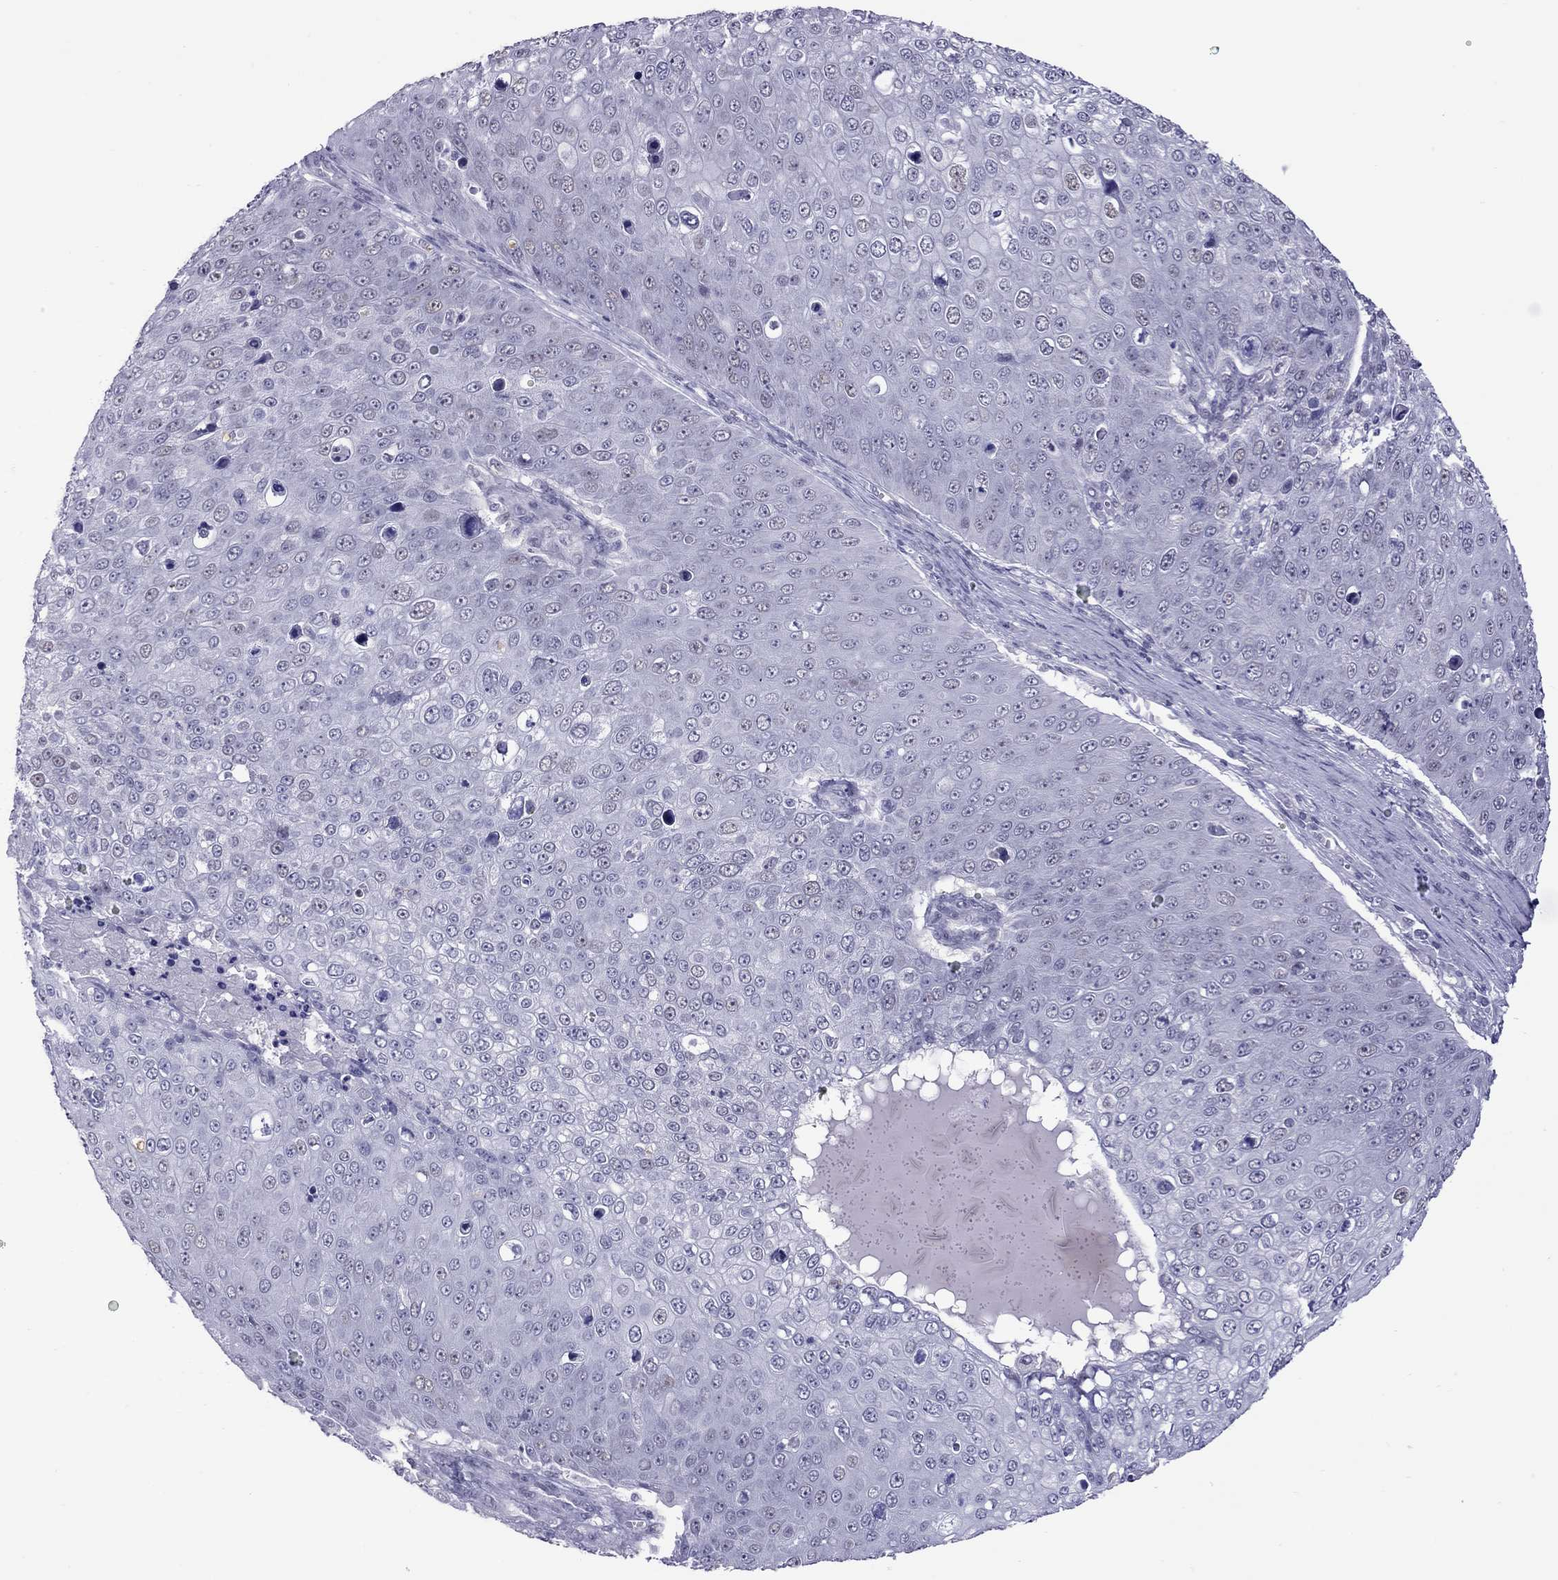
{"staining": {"intensity": "negative", "quantity": "none", "location": "none"}, "tissue": "skin cancer", "cell_type": "Tumor cells", "image_type": "cancer", "snomed": [{"axis": "morphology", "description": "Squamous cell carcinoma, NOS"}, {"axis": "topography", "description": "Skin"}], "caption": "Tumor cells show no significant protein expression in skin cancer (squamous cell carcinoma). Nuclei are stained in blue.", "gene": "CHRNB3", "patient": {"sex": "male", "age": 71}}